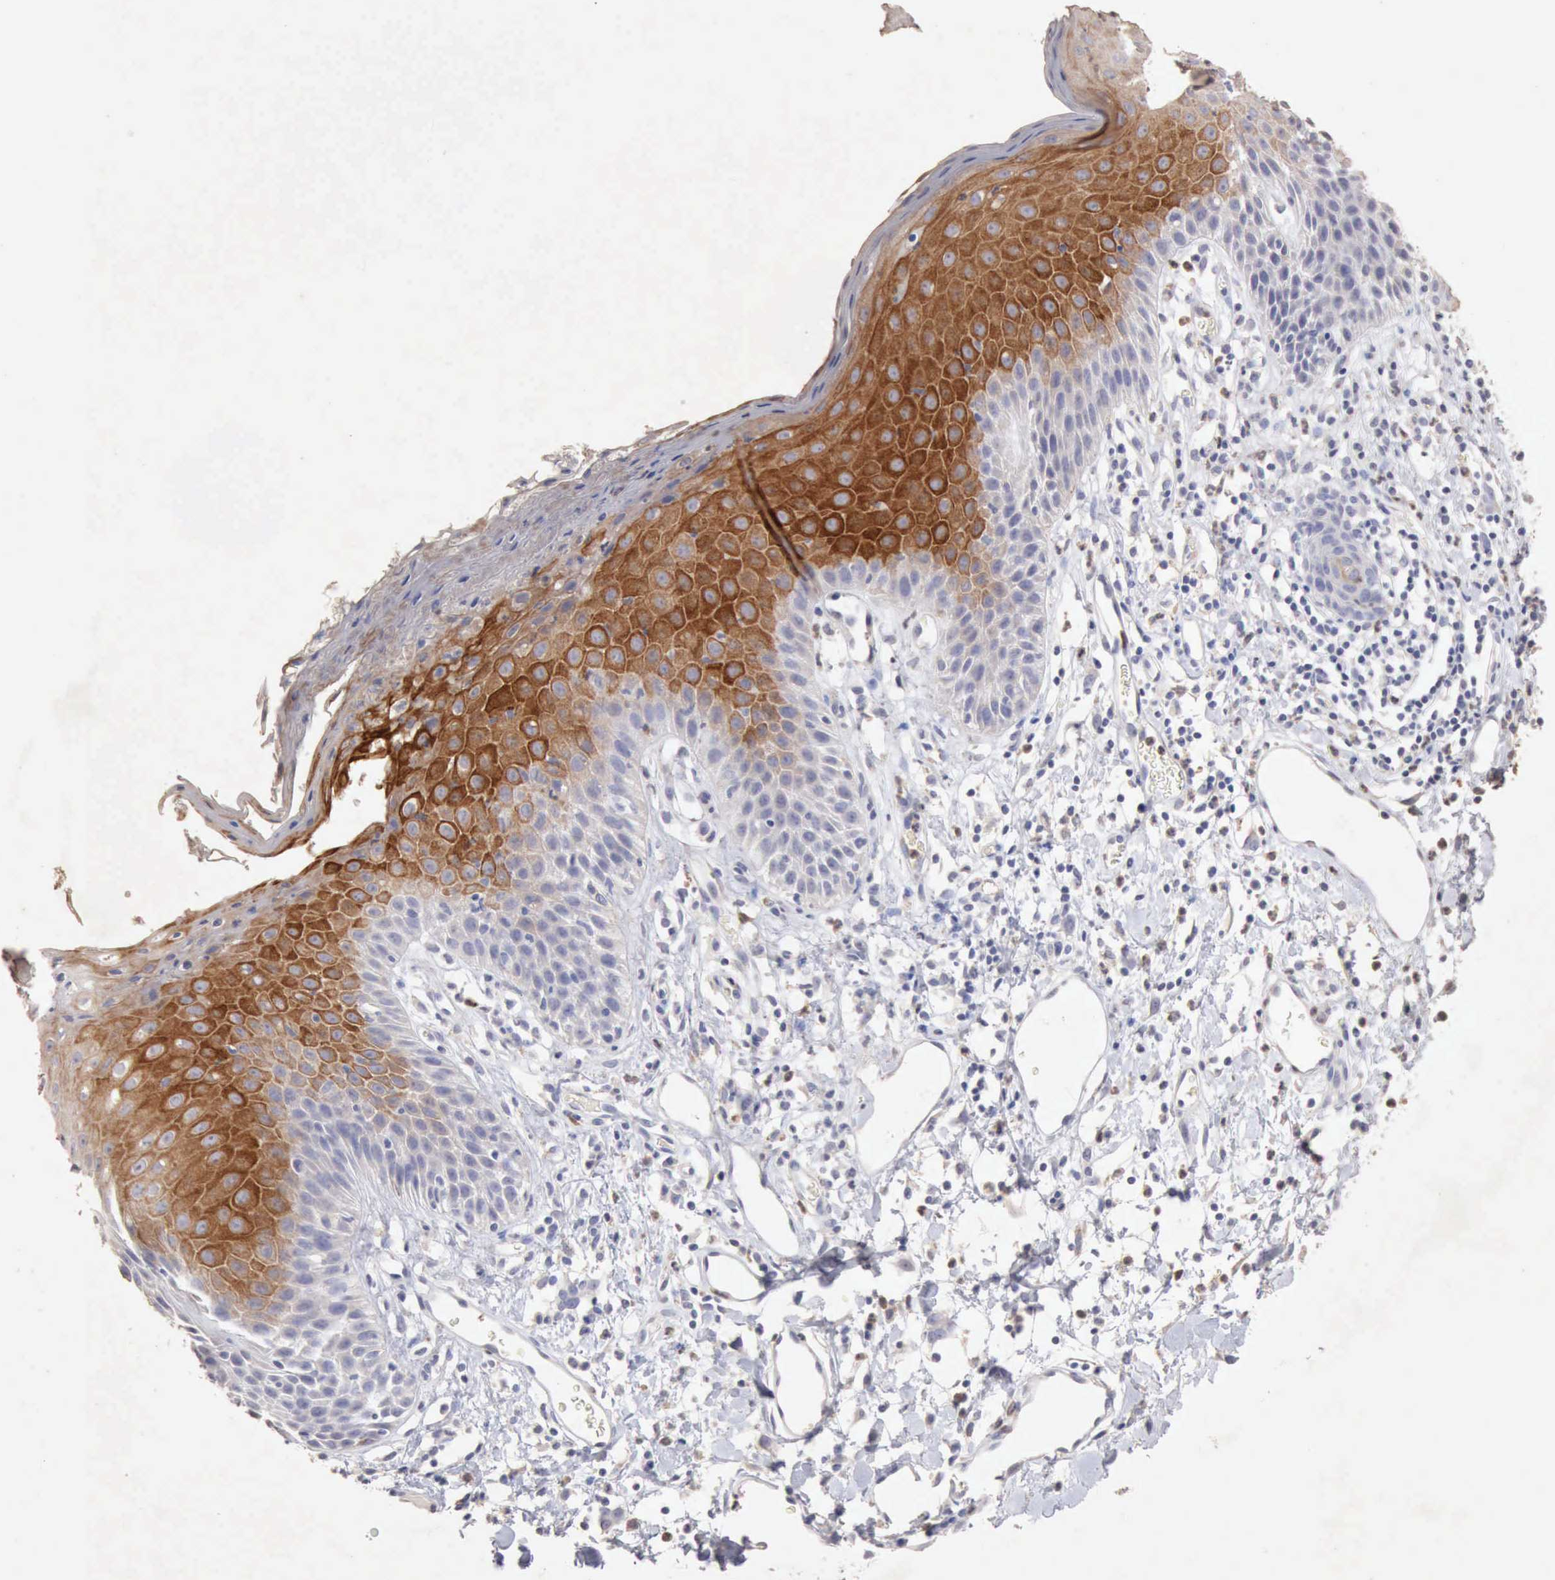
{"staining": {"intensity": "strong", "quantity": "25%-75%", "location": "cytoplasmic/membranous"}, "tissue": "skin", "cell_type": "Epidermal cells", "image_type": "normal", "snomed": [{"axis": "morphology", "description": "Normal tissue, NOS"}, {"axis": "topography", "description": "Vulva"}, {"axis": "topography", "description": "Peripheral nerve tissue"}], "caption": "Brown immunohistochemical staining in normal skin exhibits strong cytoplasmic/membranous positivity in about 25%-75% of epidermal cells. (brown staining indicates protein expression, while blue staining denotes nuclei).", "gene": "KRT6B", "patient": {"sex": "female", "age": 68}}